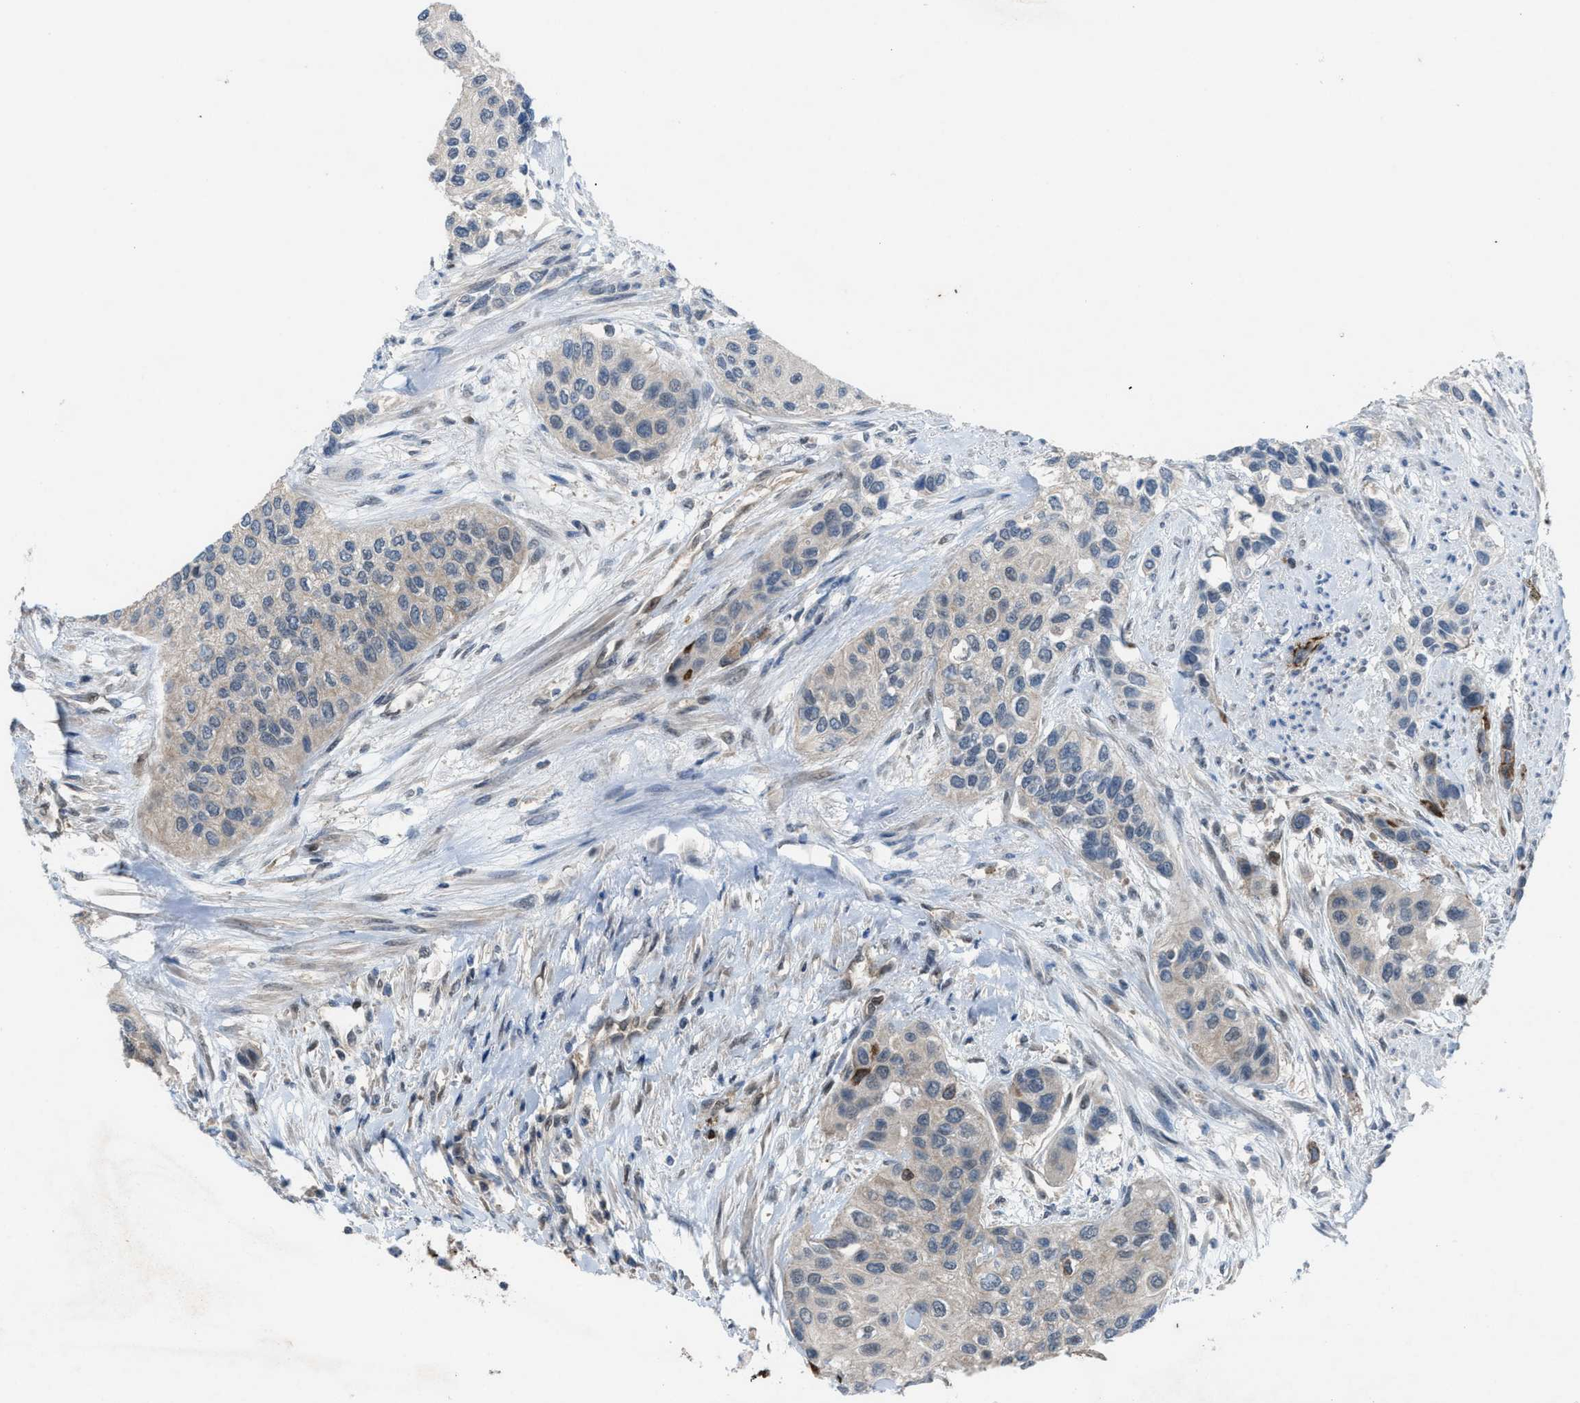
{"staining": {"intensity": "negative", "quantity": "none", "location": "none"}, "tissue": "urothelial cancer", "cell_type": "Tumor cells", "image_type": "cancer", "snomed": [{"axis": "morphology", "description": "Urothelial carcinoma, High grade"}, {"axis": "topography", "description": "Urinary bladder"}], "caption": "DAB (3,3'-diaminobenzidine) immunohistochemical staining of human urothelial carcinoma (high-grade) demonstrates no significant expression in tumor cells.", "gene": "PLAA", "patient": {"sex": "female", "age": 56}}